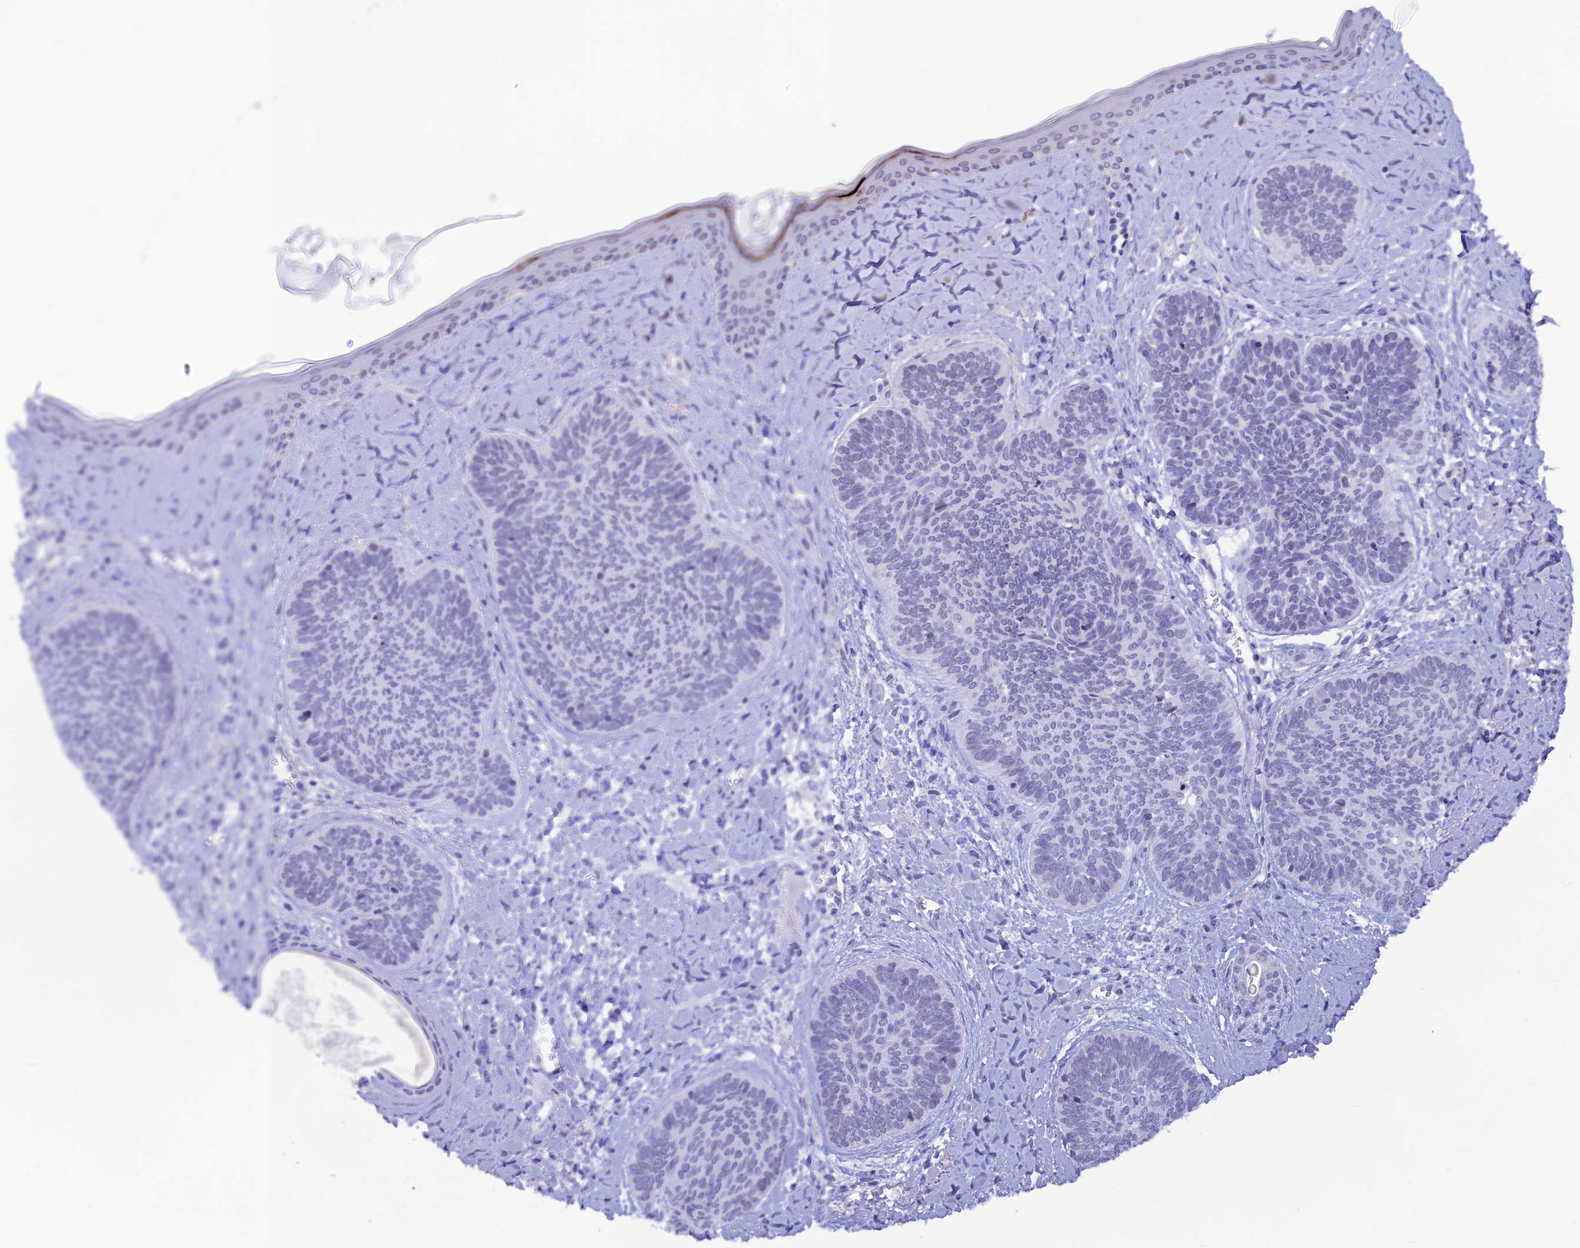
{"staining": {"intensity": "negative", "quantity": "none", "location": "none"}, "tissue": "skin cancer", "cell_type": "Tumor cells", "image_type": "cancer", "snomed": [{"axis": "morphology", "description": "Basal cell carcinoma"}, {"axis": "topography", "description": "Skin"}], "caption": "DAB immunohistochemical staining of skin basal cell carcinoma demonstrates no significant positivity in tumor cells.", "gene": "MFSD2B", "patient": {"sex": "female", "age": 81}}